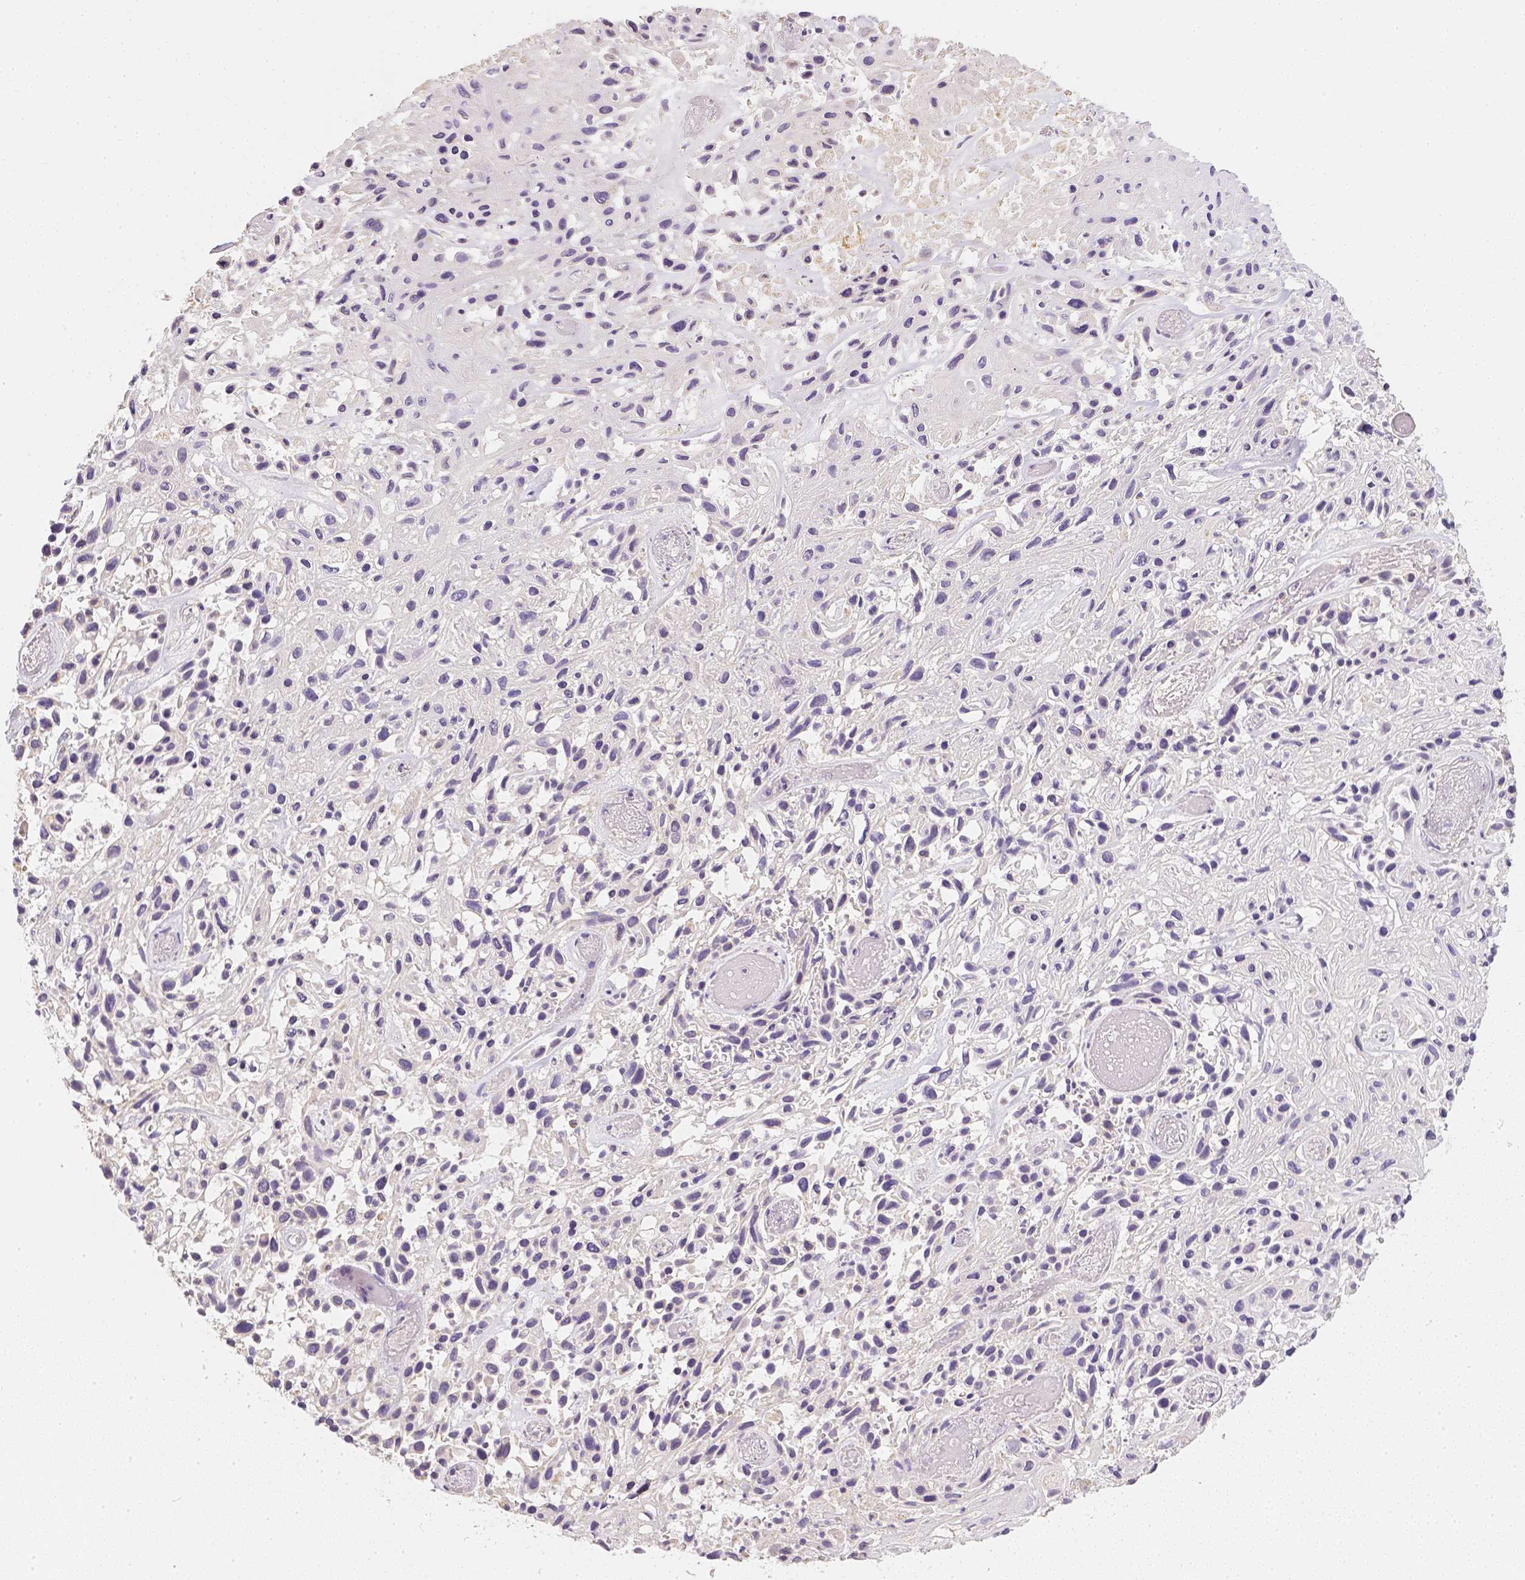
{"staining": {"intensity": "negative", "quantity": "none", "location": "none"}, "tissue": "skin cancer", "cell_type": "Tumor cells", "image_type": "cancer", "snomed": [{"axis": "morphology", "description": "Squamous cell carcinoma, NOS"}, {"axis": "topography", "description": "Skin"}], "caption": "This is a image of IHC staining of skin squamous cell carcinoma, which shows no positivity in tumor cells.", "gene": "NVL", "patient": {"sex": "male", "age": 82}}